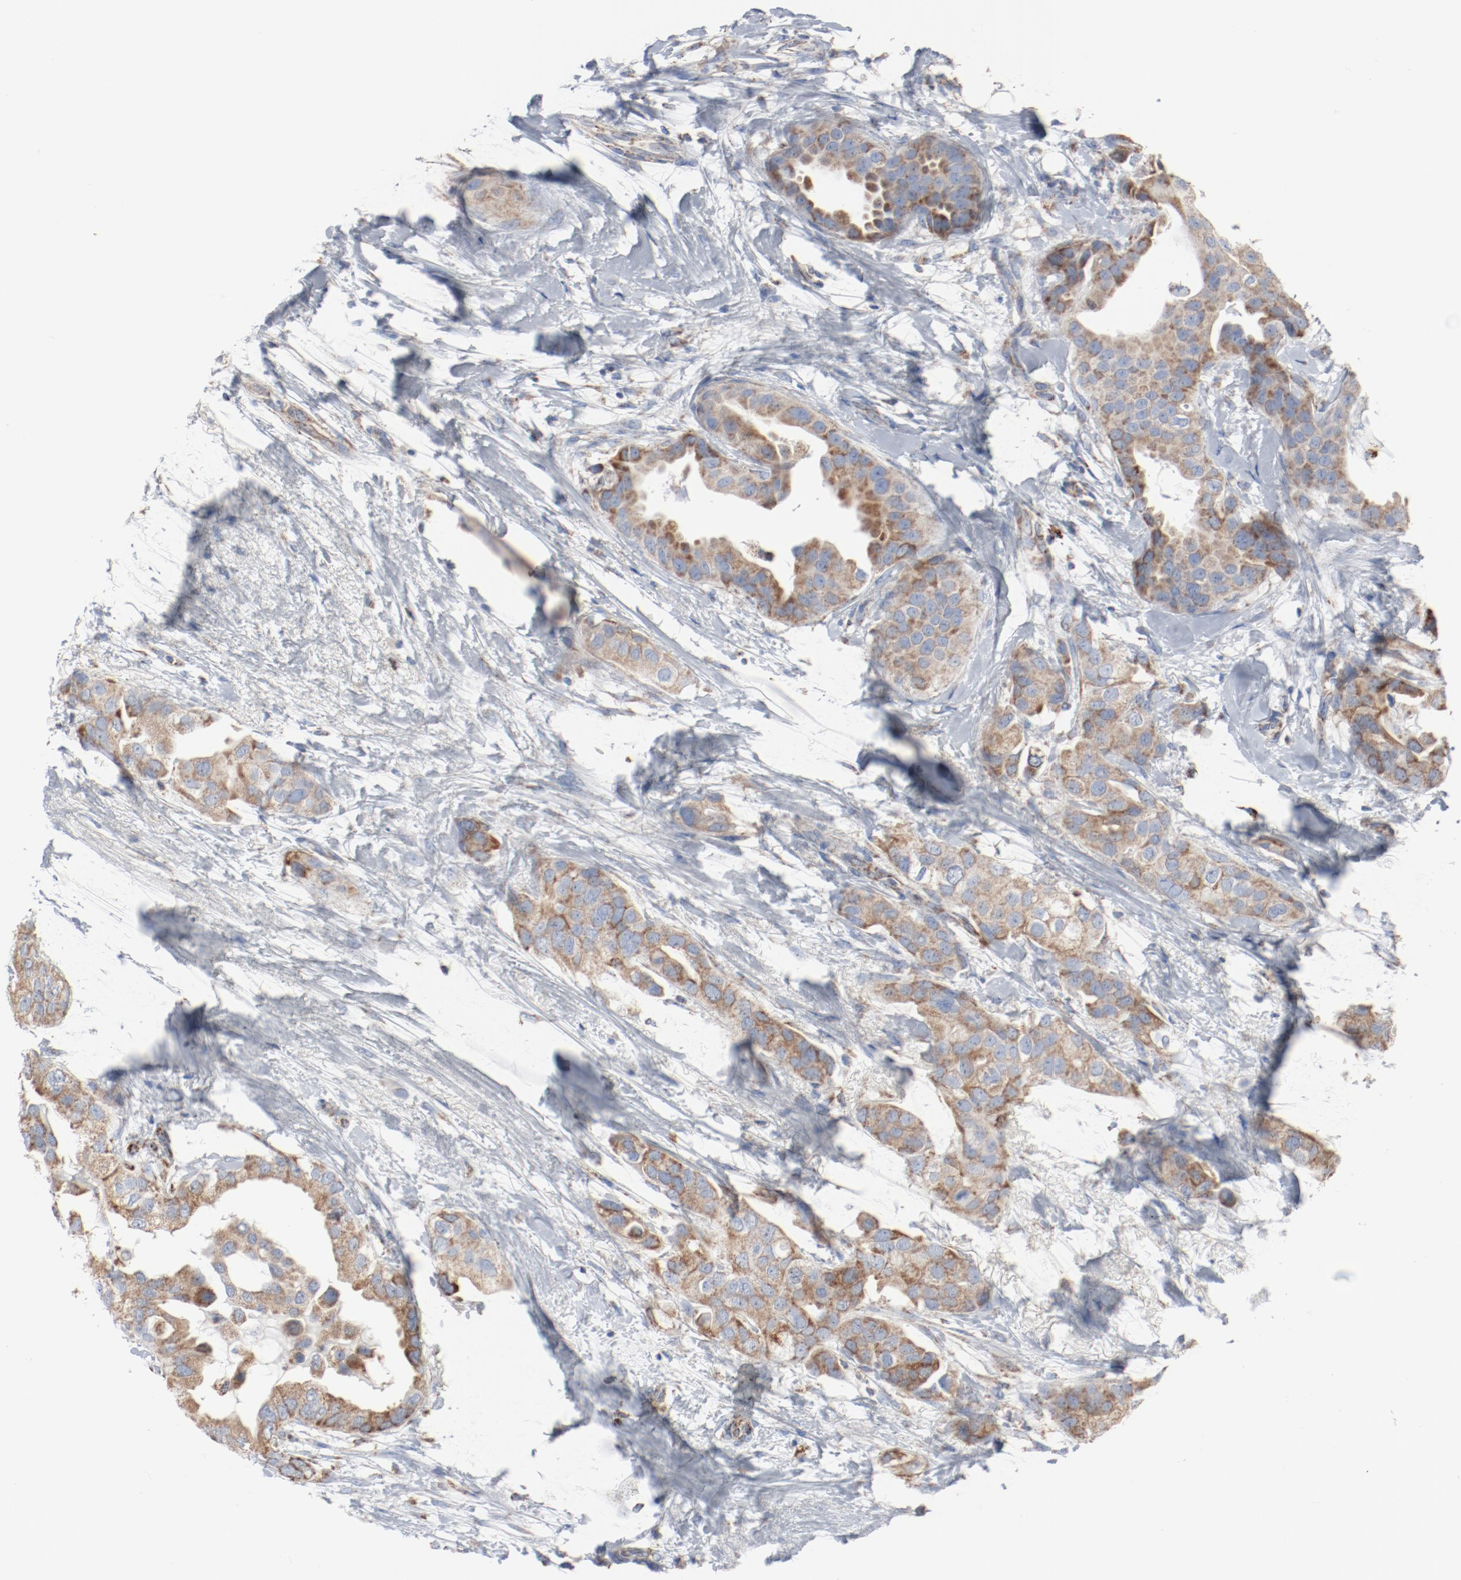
{"staining": {"intensity": "moderate", "quantity": ">75%", "location": "cytoplasmic/membranous"}, "tissue": "breast cancer", "cell_type": "Tumor cells", "image_type": "cancer", "snomed": [{"axis": "morphology", "description": "Duct carcinoma"}, {"axis": "topography", "description": "Breast"}], "caption": "Protein staining of infiltrating ductal carcinoma (breast) tissue exhibits moderate cytoplasmic/membranous staining in approximately >75% of tumor cells.", "gene": "NDUFB8", "patient": {"sex": "female", "age": 40}}